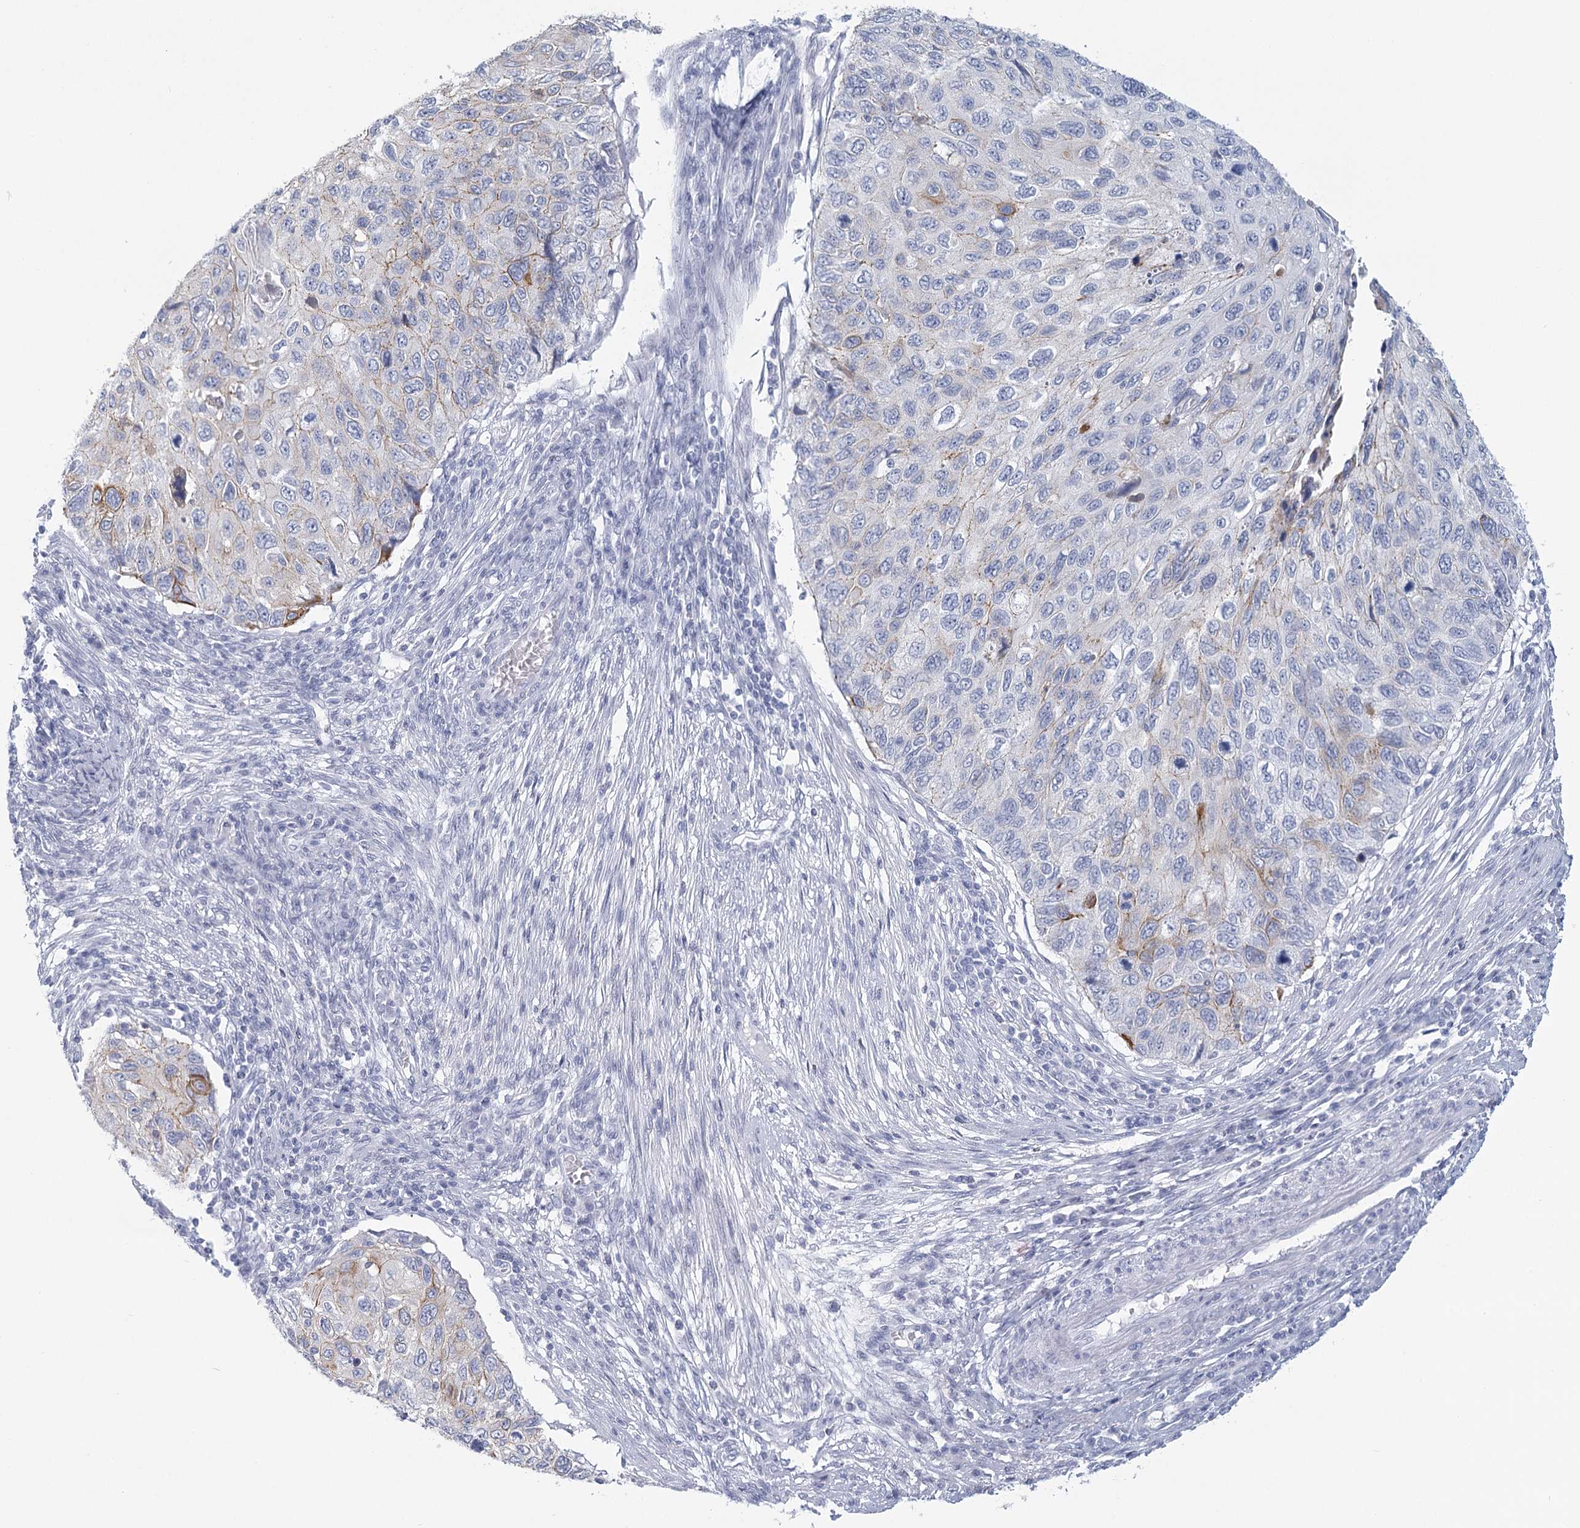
{"staining": {"intensity": "moderate", "quantity": "<25%", "location": "cytoplasmic/membranous"}, "tissue": "cervical cancer", "cell_type": "Tumor cells", "image_type": "cancer", "snomed": [{"axis": "morphology", "description": "Squamous cell carcinoma, NOS"}, {"axis": "topography", "description": "Cervix"}], "caption": "Immunohistochemical staining of cervical squamous cell carcinoma reveals moderate cytoplasmic/membranous protein expression in about <25% of tumor cells. (DAB IHC, brown staining for protein, blue staining for nuclei).", "gene": "WNT8B", "patient": {"sex": "female", "age": 70}}